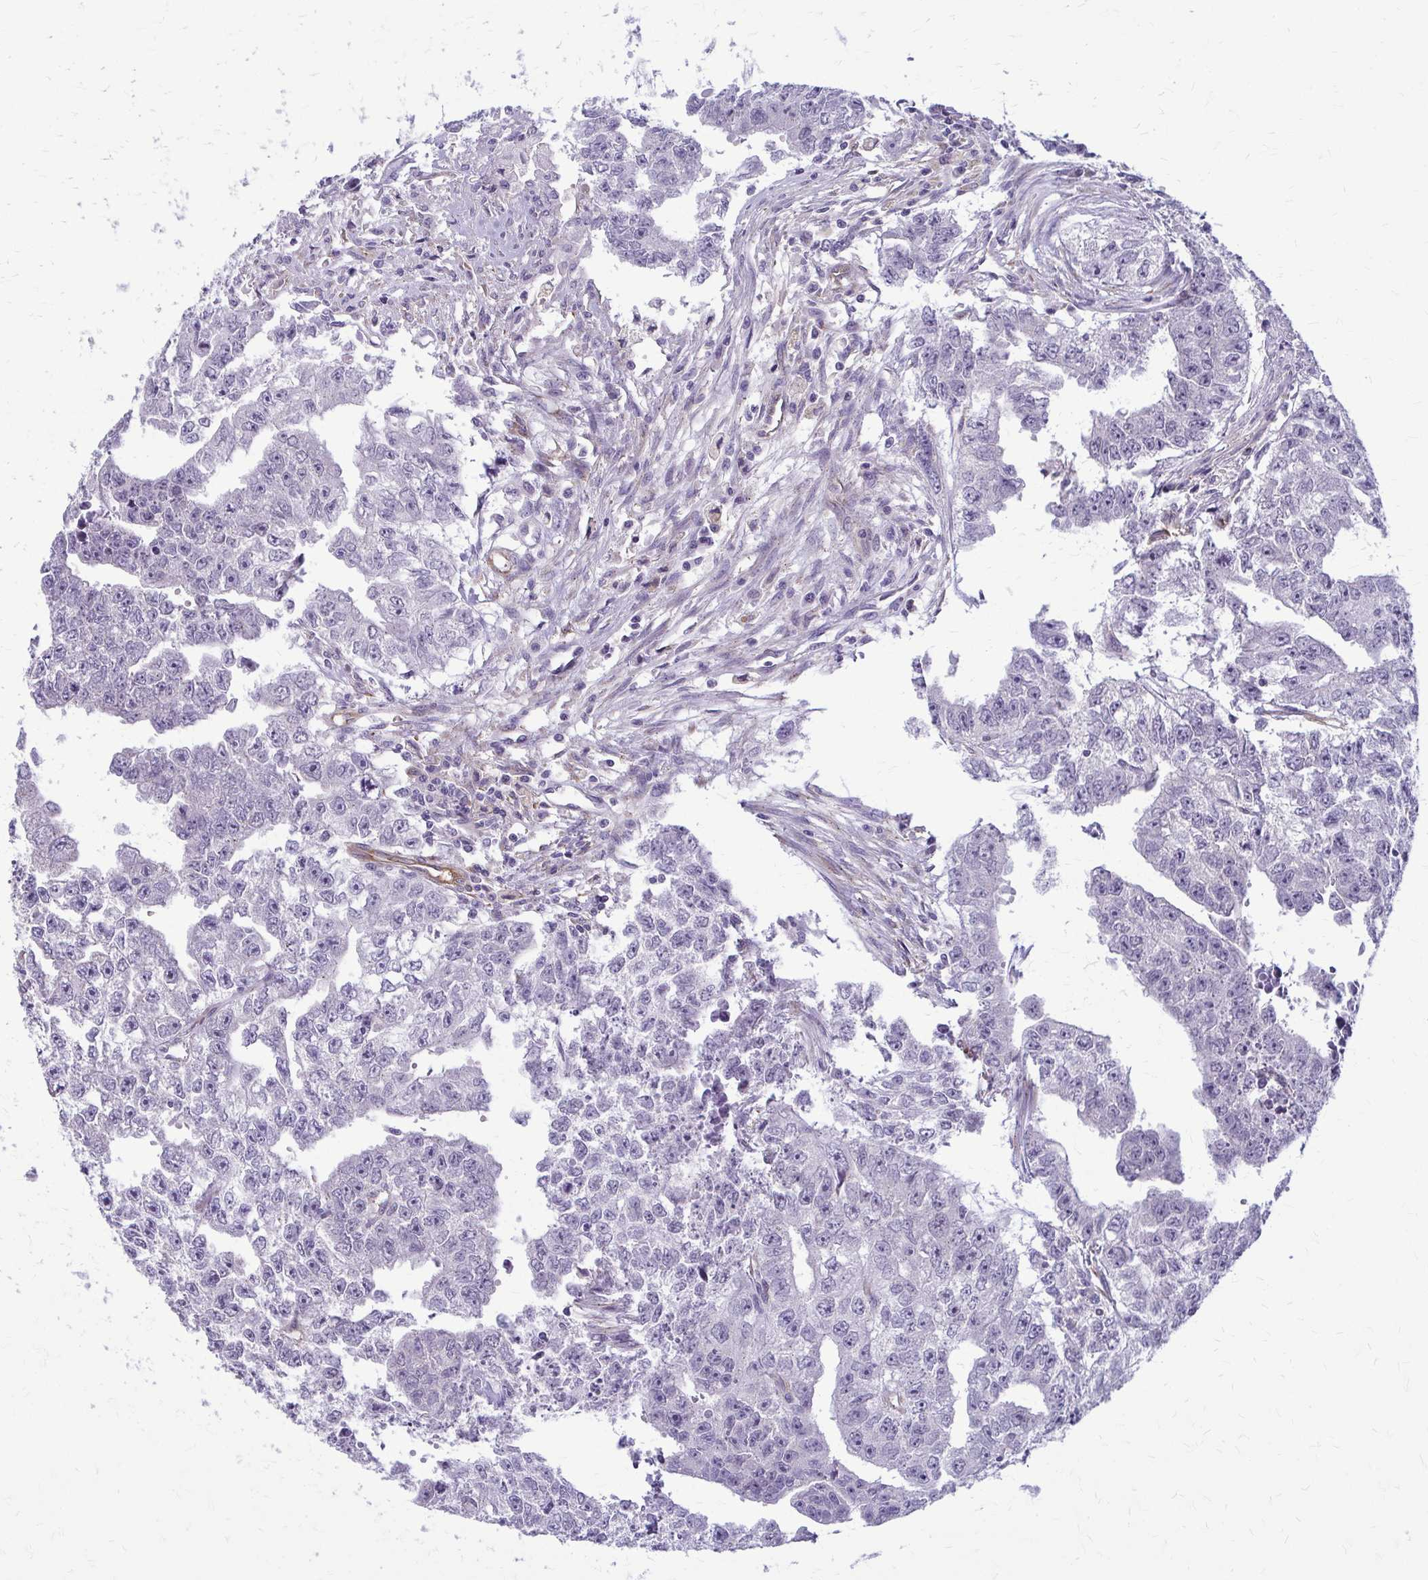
{"staining": {"intensity": "negative", "quantity": "none", "location": "none"}, "tissue": "testis cancer", "cell_type": "Tumor cells", "image_type": "cancer", "snomed": [{"axis": "morphology", "description": "Carcinoma, Embryonal, NOS"}, {"axis": "morphology", "description": "Teratoma, malignant, NOS"}, {"axis": "topography", "description": "Testis"}], "caption": "DAB (3,3'-diaminobenzidine) immunohistochemical staining of testis embryonal carcinoma exhibits no significant staining in tumor cells.", "gene": "DEPP1", "patient": {"sex": "male", "age": 24}}